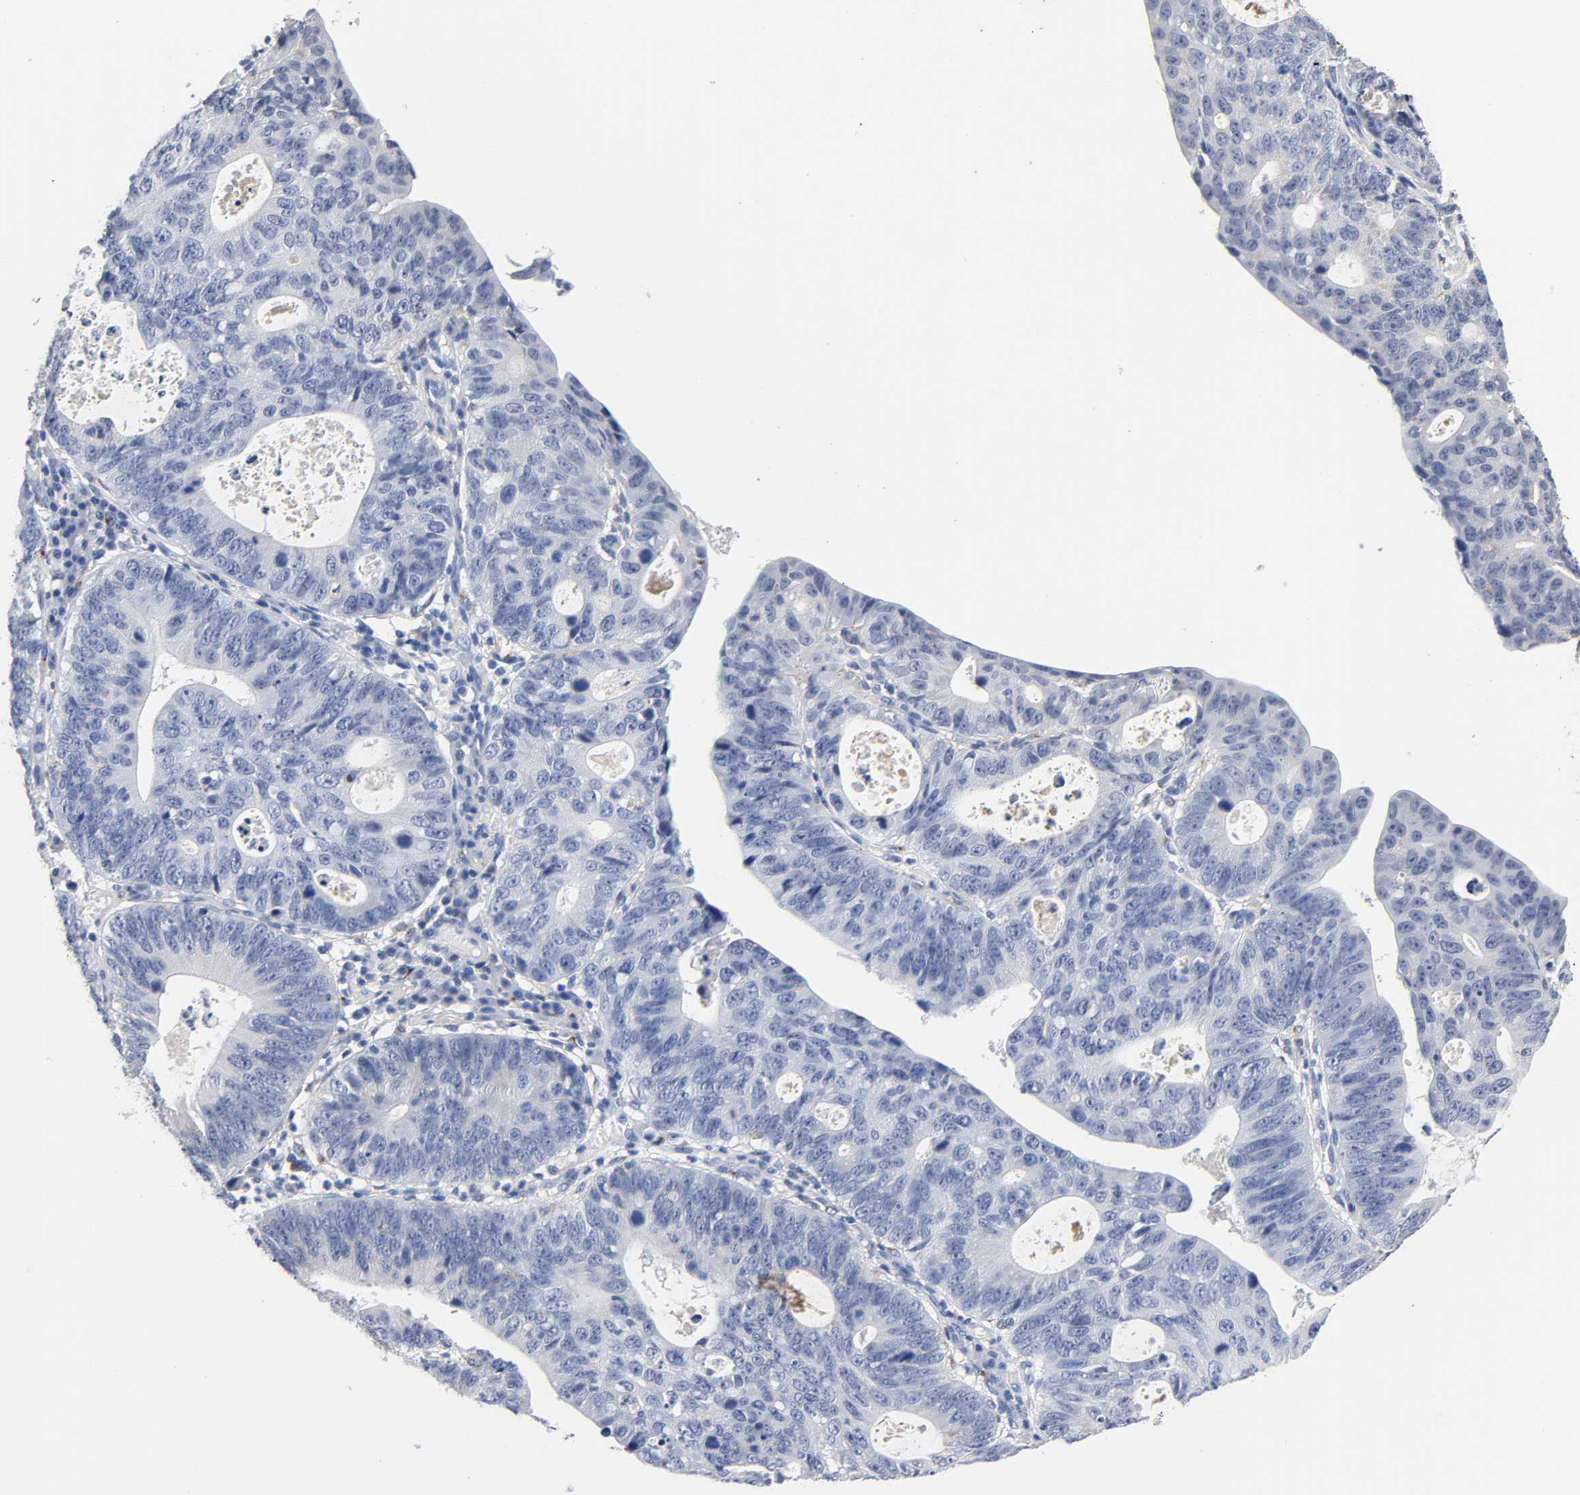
{"staining": {"intensity": "negative", "quantity": "none", "location": "none"}, "tissue": "stomach cancer", "cell_type": "Tumor cells", "image_type": "cancer", "snomed": [{"axis": "morphology", "description": "Adenocarcinoma, NOS"}, {"axis": "topography", "description": "Stomach"}], "caption": "An image of stomach adenocarcinoma stained for a protein reveals no brown staining in tumor cells.", "gene": "LRP1", "patient": {"sex": "male", "age": 59}}